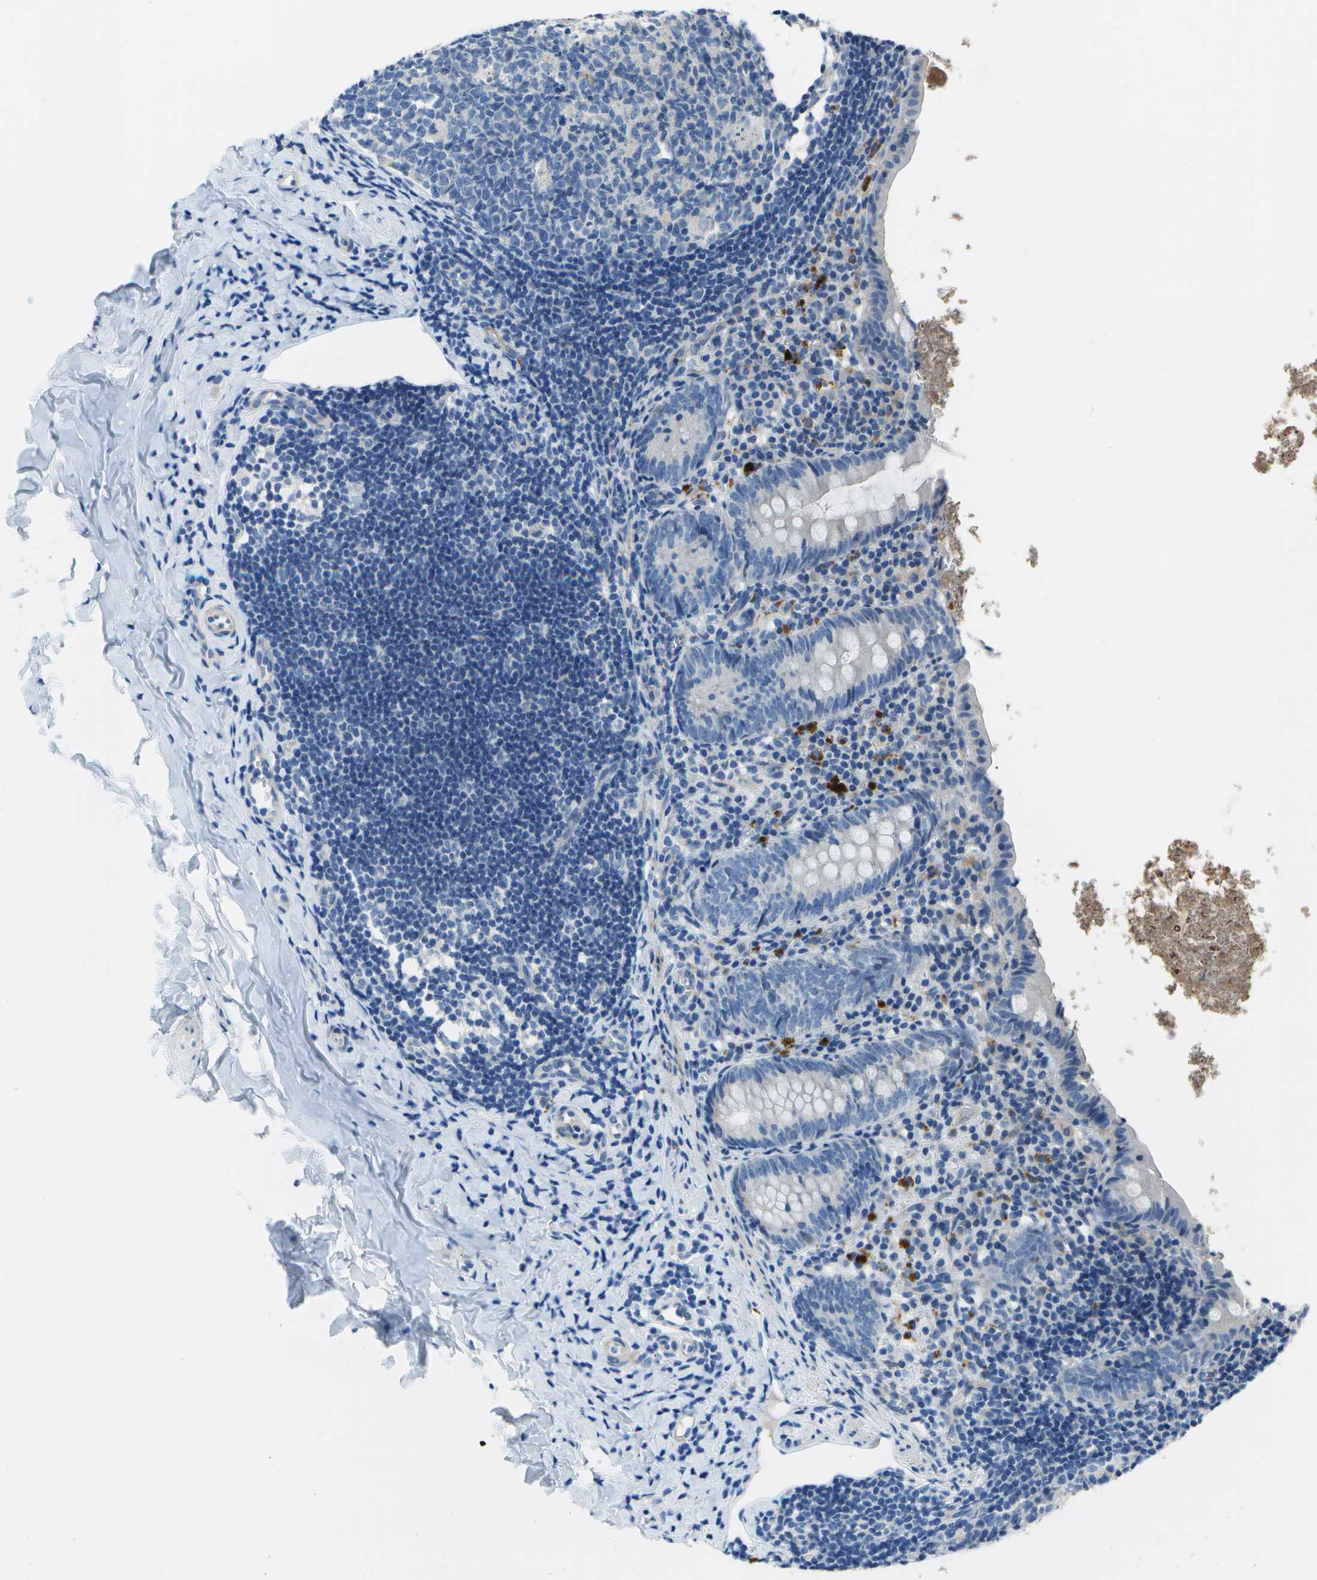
{"staining": {"intensity": "negative", "quantity": "none", "location": "none"}, "tissue": "appendix", "cell_type": "Glandular cells", "image_type": "normal", "snomed": [{"axis": "morphology", "description": "Normal tissue, NOS"}, {"axis": "topography", "description": "Appendix"}], "caption": "High power microscopy micrograph of an immunohistochemistry photomicrograph of normal appendix, revealing no significant positivity in glandular cells. The staining is performed using DAB (3,3'-diaminobenzidine) brown chromogen with nuclei counter-stained in using hematoxylin.", "gene": "DCT", "patient": {"sex": "female", "age": 10}}